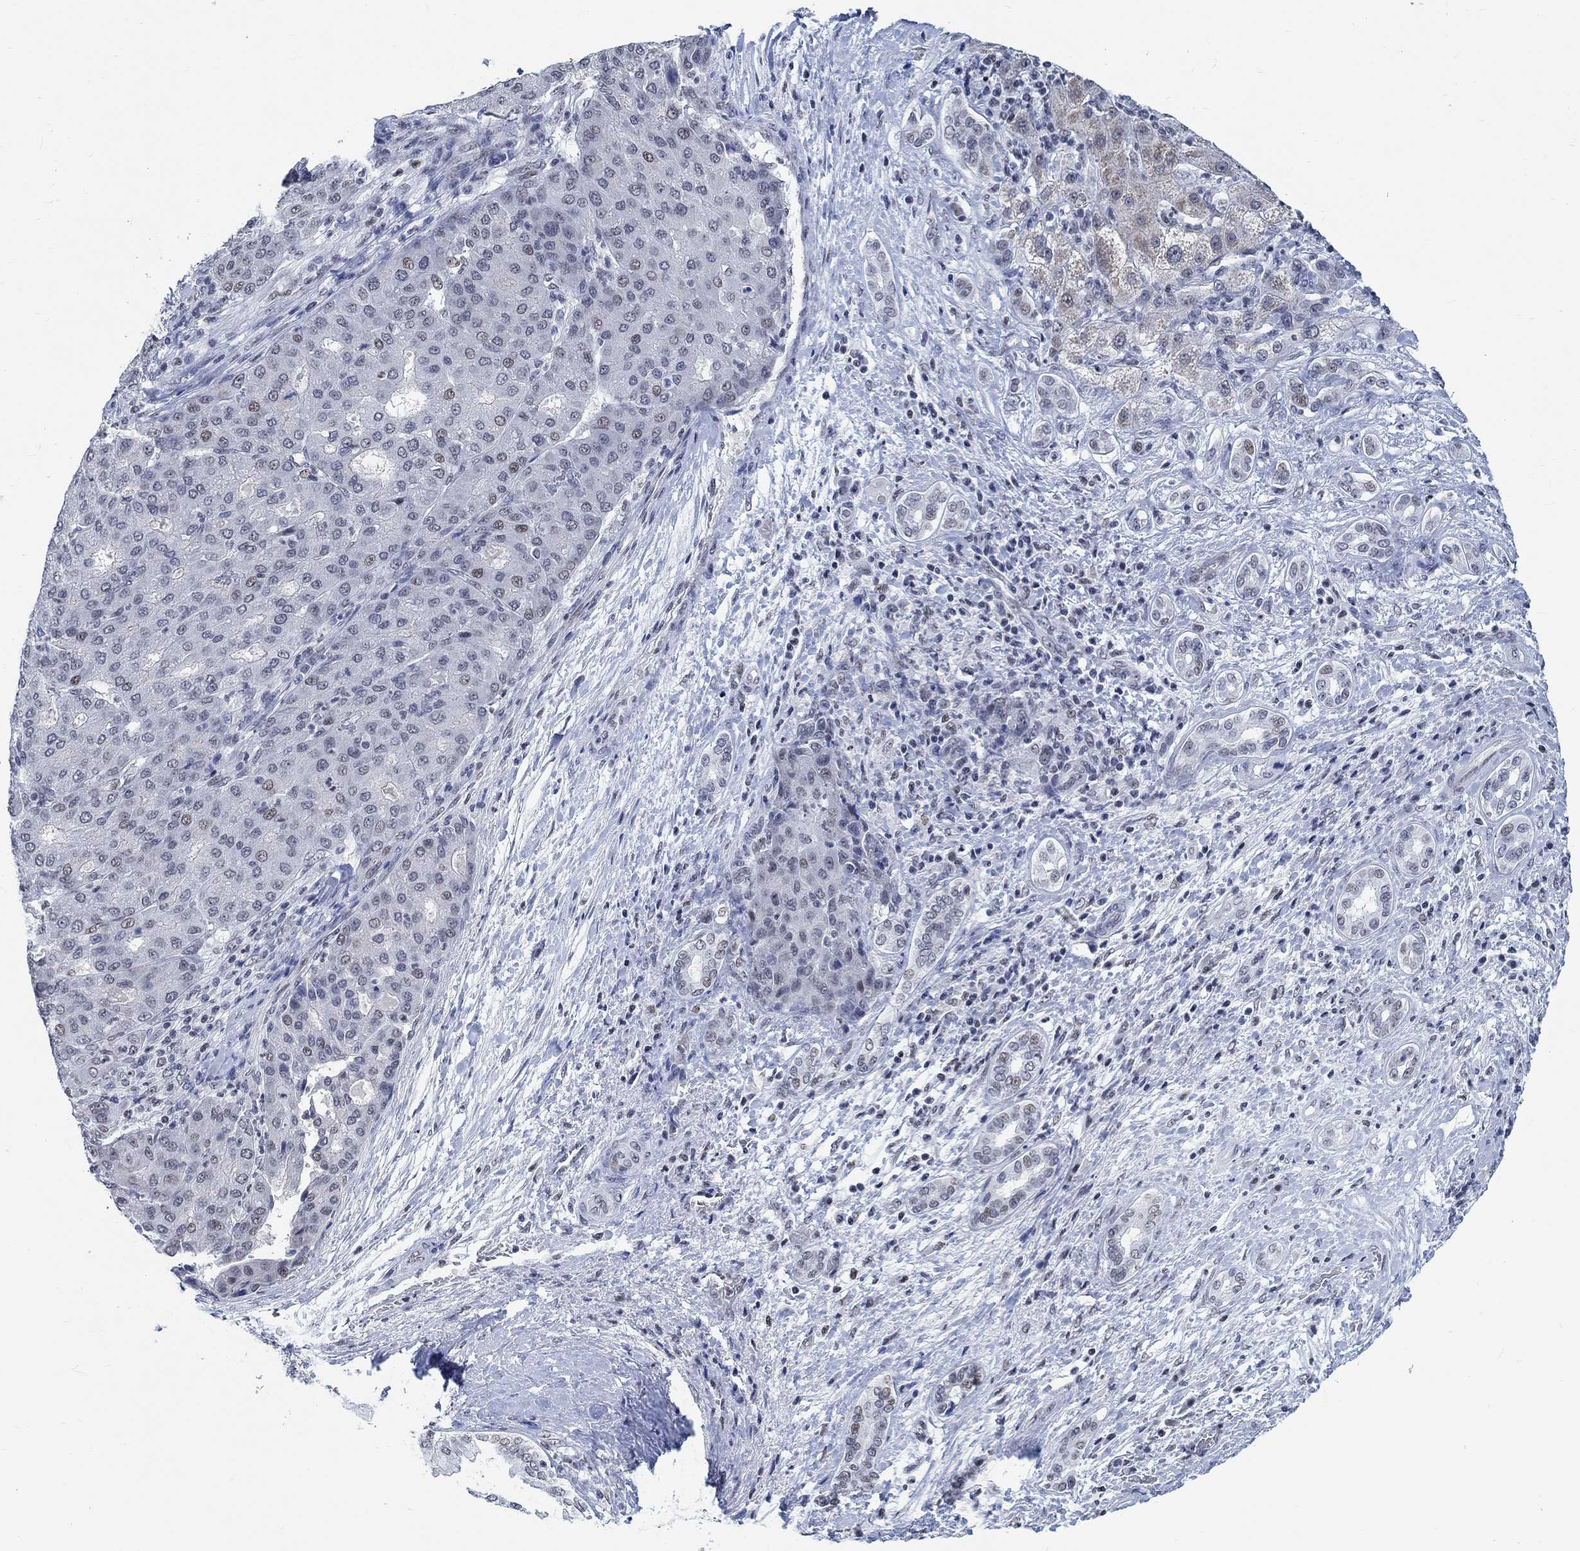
{"staining": {"intensity": "negative", "quantity": "none", "location": "none"}, "tissue": "liver cancer", "cell_type": "Tumor cells", "image_type": "cancer", "snomed": [{"axis": "morphology", "description": "Carcinoma, Hepatocellular, NOS"}, {"axis": "topography", "description": "Liver"}], "caption": "Human liver cancer (hepatocellular carcinoma) stained for a protein using immunohistochemistry displays no staining in tumor cells.", "gene": "KCNH8", "patient": {"sex": "male", "age": 65}}